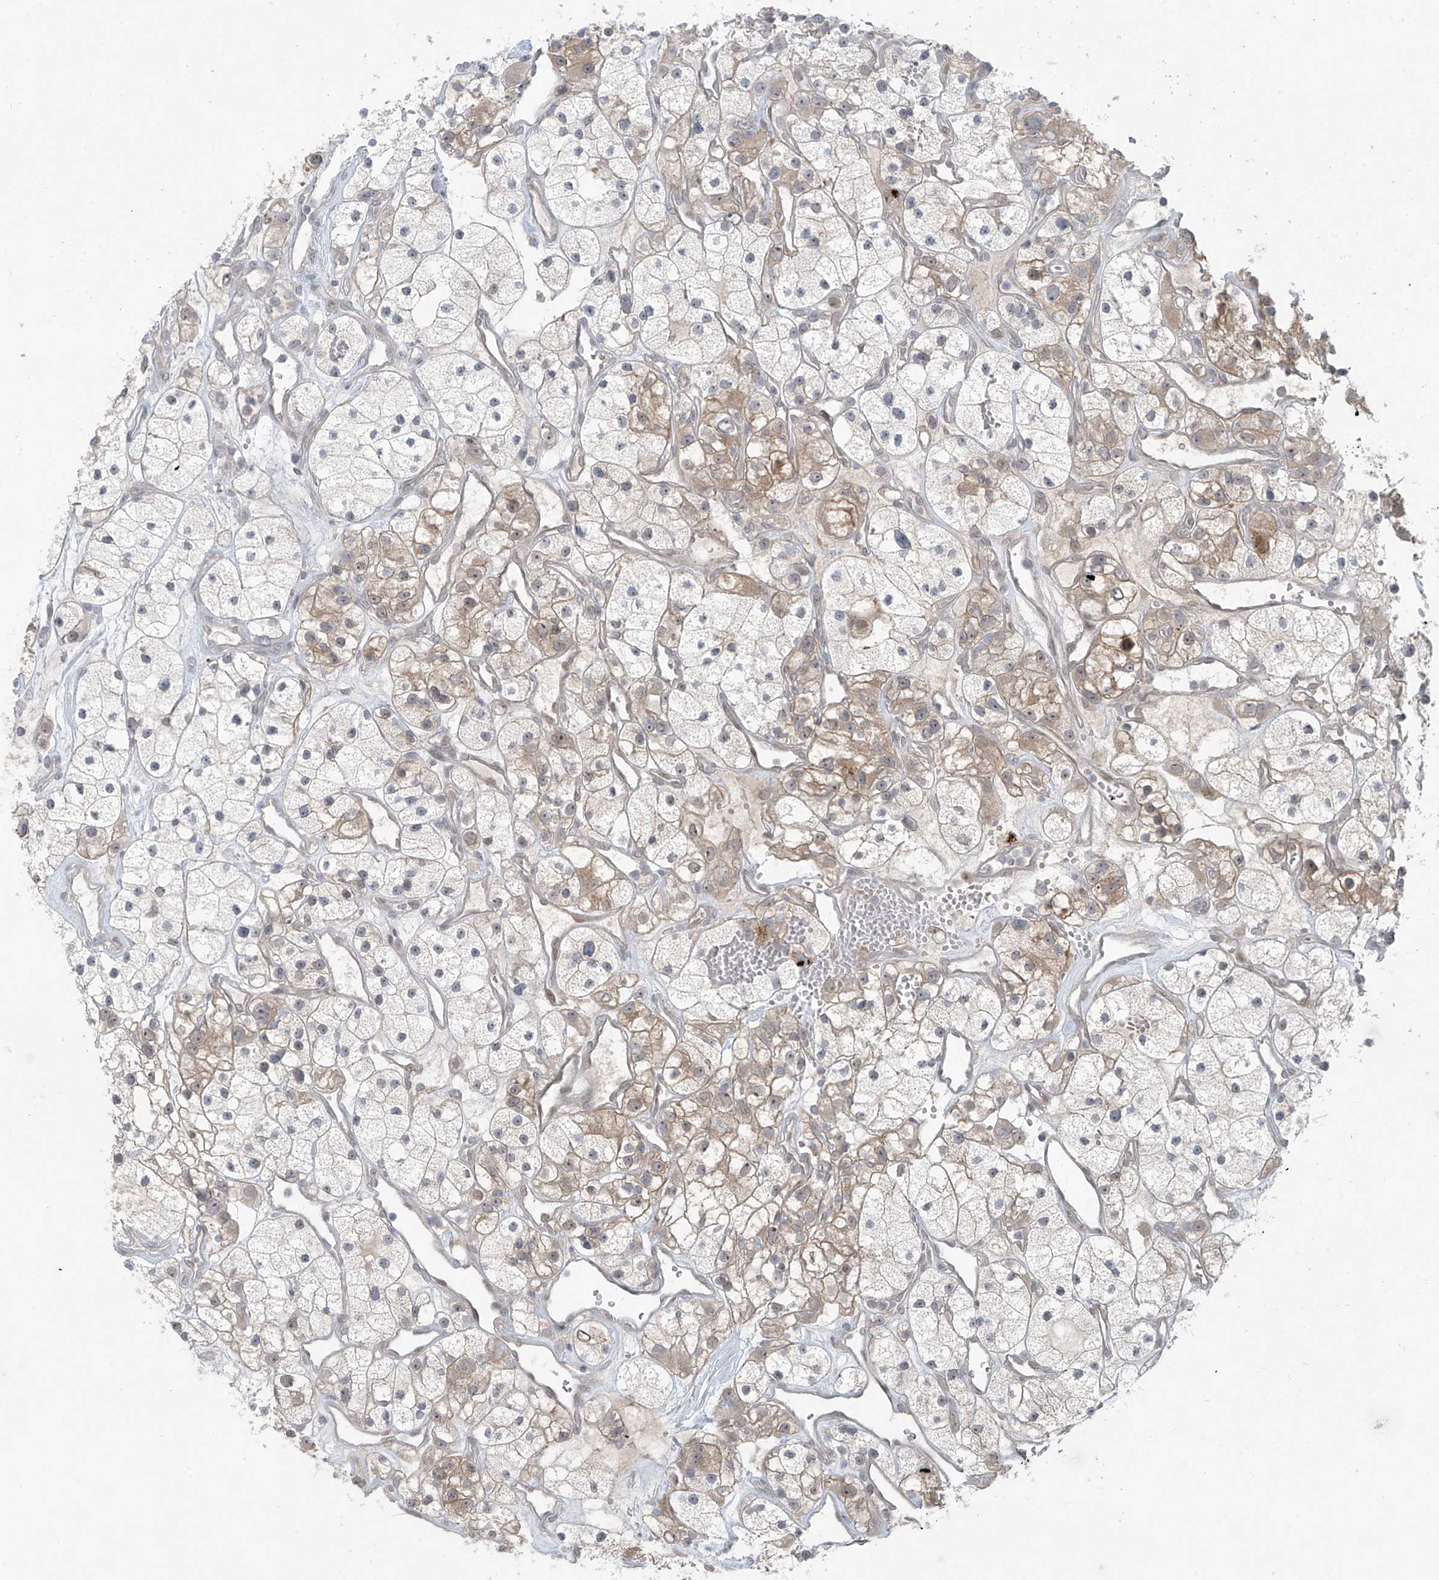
{"staining": {"intensity": "moderate", "quantity": "25%-75%", "location": "cytoplasmic/membranous"}, "tissue": "renal cancer", "cell_type": "Tumor cells", "image_type": "cancer", "snomed": [{"axis": "morphology", "description": "Adenocarcinoma, NOS"}, {"axis": "topography", "description": "Kidney"}], "caption": "Tumor cells display medium levels of moderate cytoplasmic/membranous expression in approximately 25%-75% of cells in human renal cancer. The protein of interest is stained brown, and the nuclei are stained in blue (DAB (3,3'-diaminobenzidine) IHC with brightfield microscopy, high magnification).", "gene": "PPAT", "patient": {"sex": "female", "age": 57}}